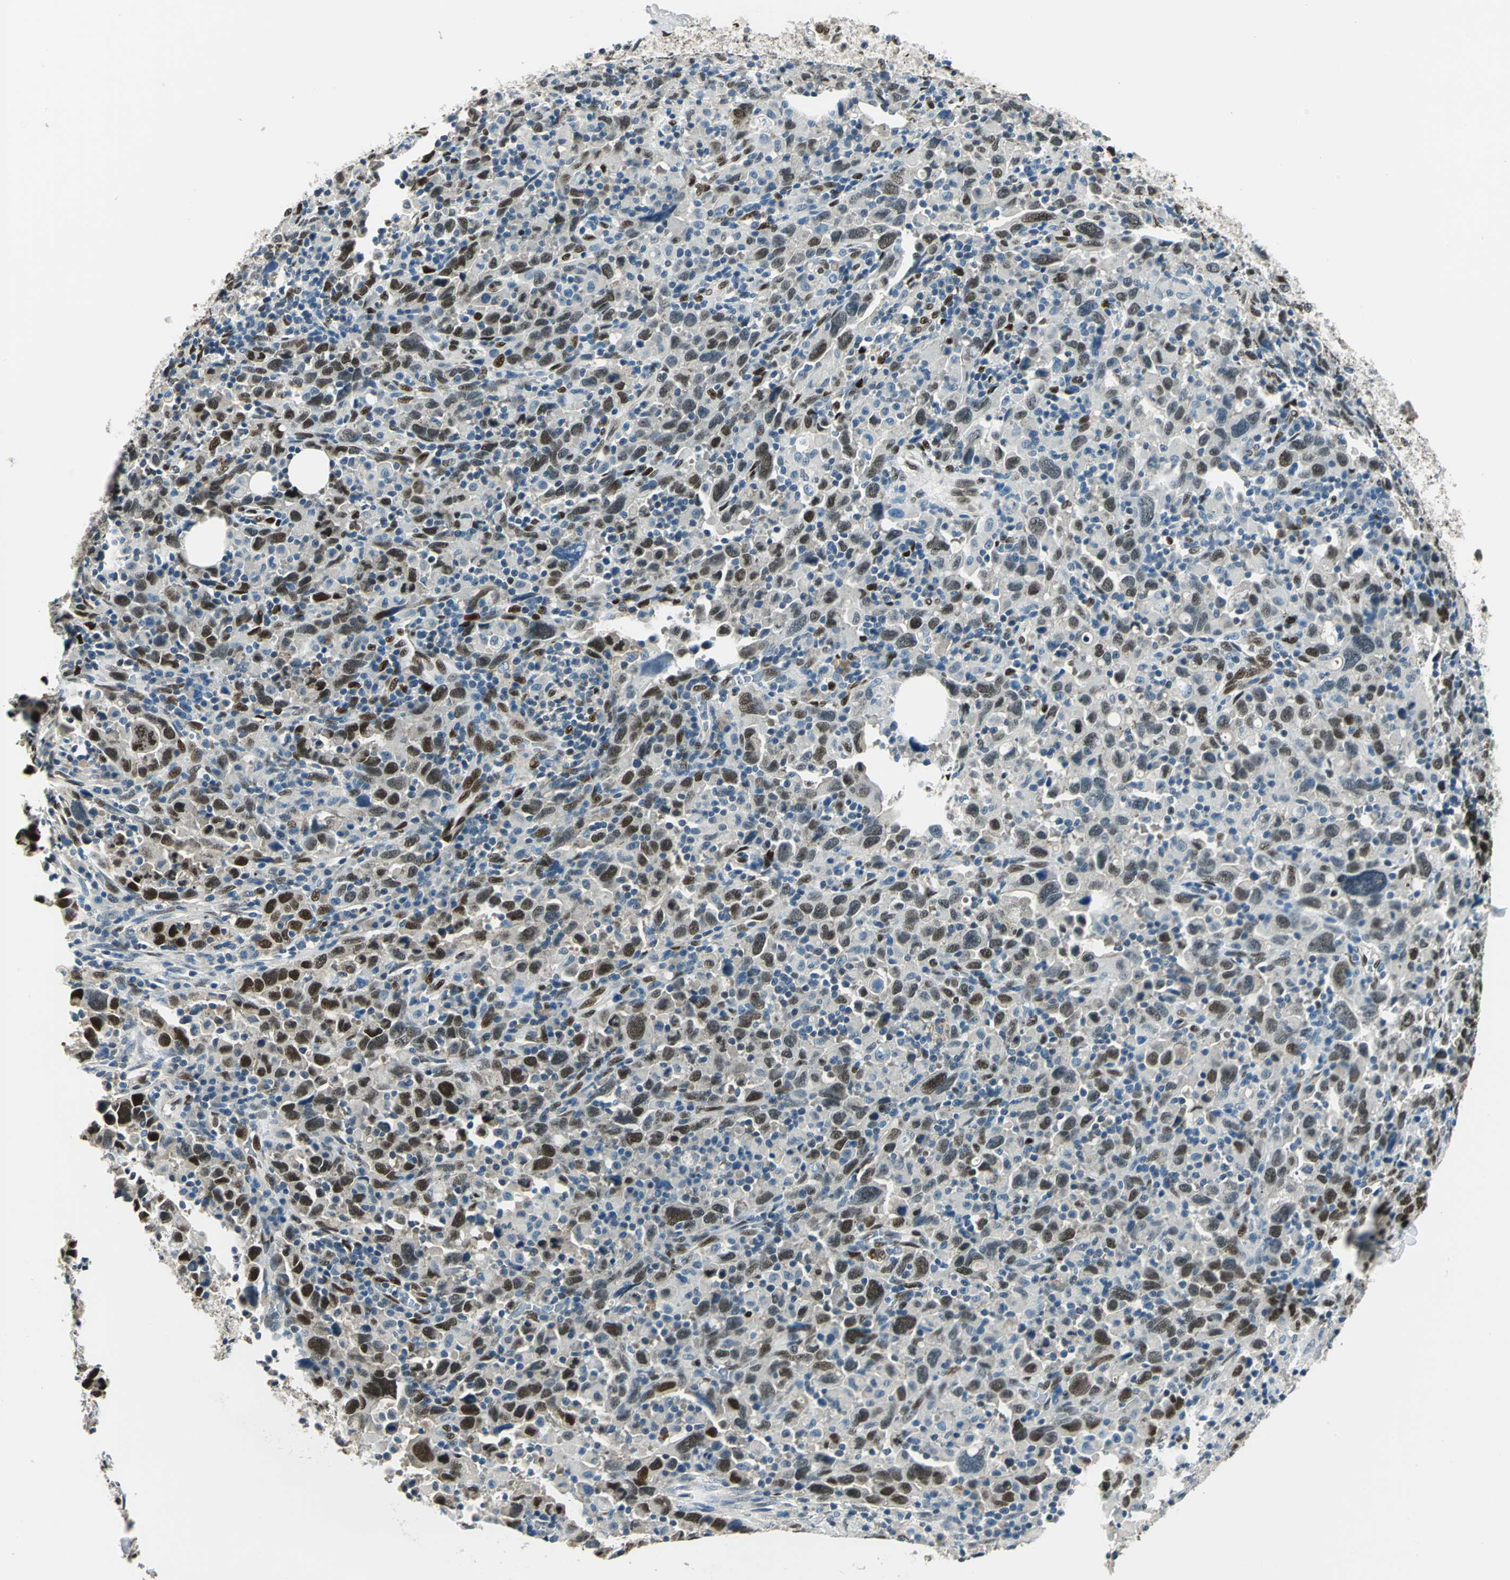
{"staining": {"intensity": "strong", "quantity": ">75%", "location": "nuclear"}, "tissue": "urothelial cancer", "cell_type": "Tumor cells", "image_type": "cancer", "snomed": [{"axis": "morphology", "description": "Urothelial carcinoma, High grade"}, {"axis": "topography", "description": "Urinary bladder"}], "caption": "Tumor cells demonstrate high levels of strong nuclear expression in approximately >75% of cells in urothelial cancer. (DAB = brown stain, brightfield microscopy at high magnification).", "gene": "NFIA", "patient": {"sex": "male", "age": 61}}